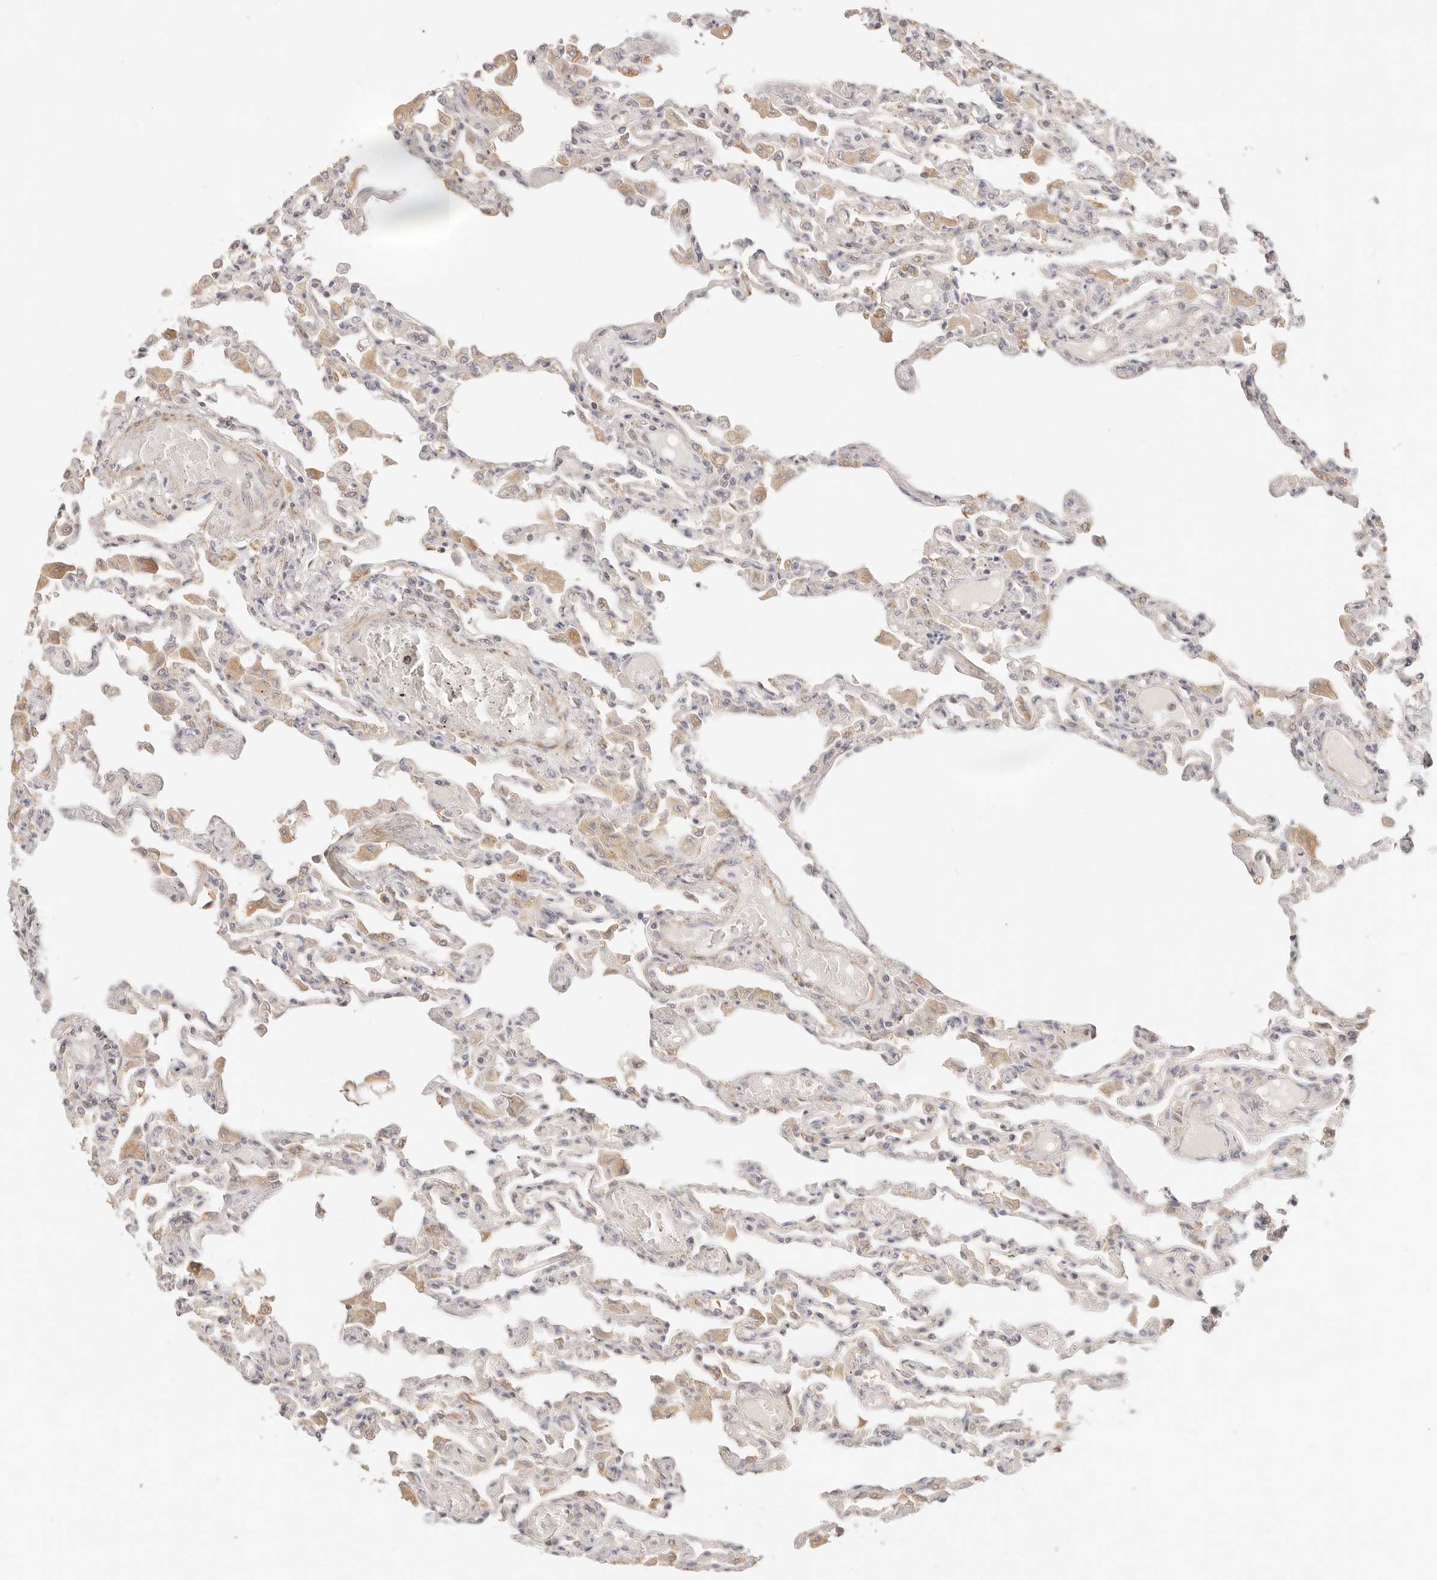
{"staining": {"intensity": "negative", "quantity": "none", "location": "none"}, "tissue": "lung", "cell_type": "Alveolar cells", "image_type": "normal", "snomed": [{"axis": "morphology", "description": "Normal tissue, NOS"}, {"axis": "topography", "description": "Bronchus"}, {"axis": "topography", "description": "Lung"}], "caption": "Immunohistochemistry image of unremarkable lung: human lung stained with DAB shows no significant protein positivity in alveolar cells.", "gene": "RUBCNL", "patient": {"sex": "female", "age": 49}}